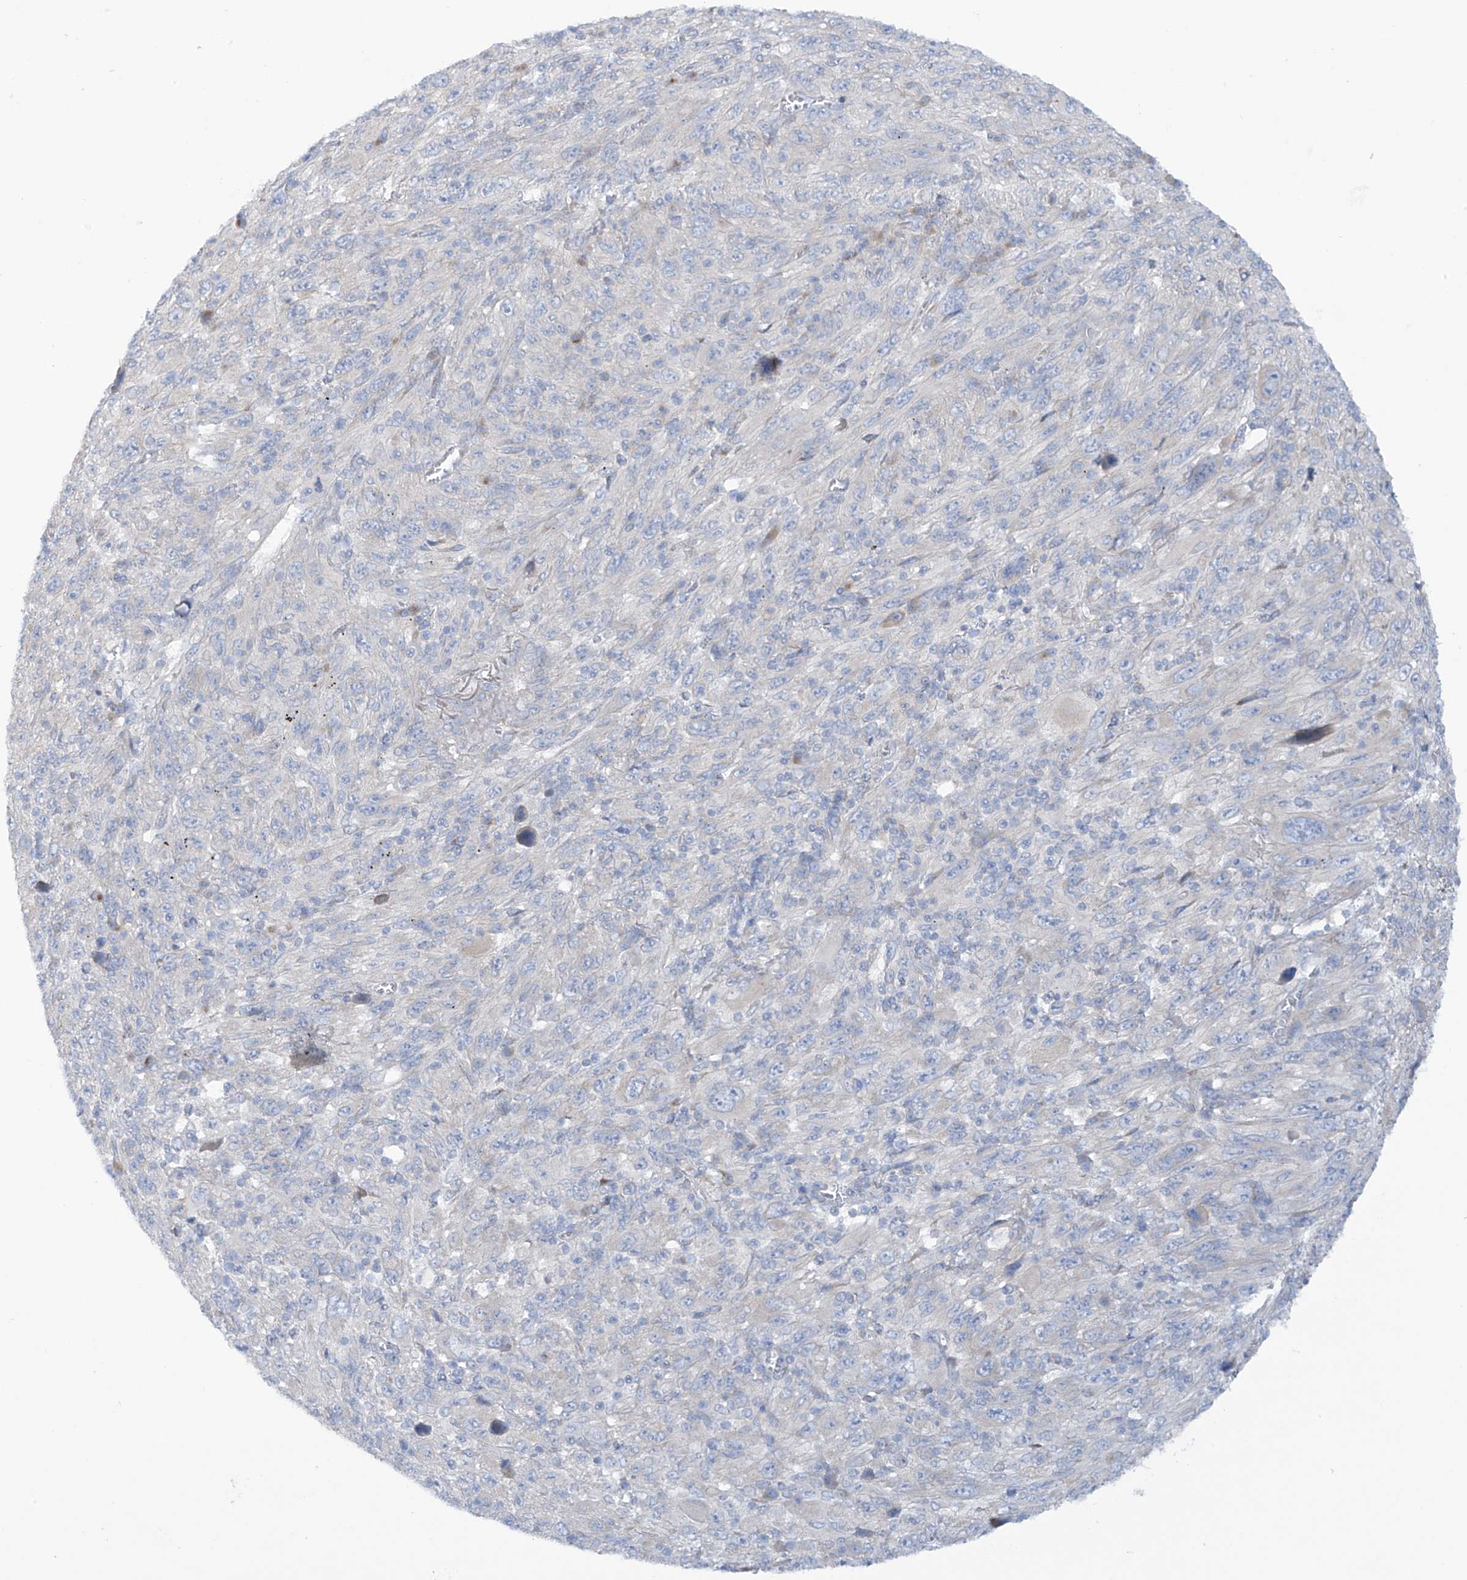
{"staining": {"intensity": "negative", "quantity": "none", "location": "none"}, "tissue": "melanoma", "cell_type": "Tumor cells", "image_type": "cancer", "snomed": [{"axis": "morphology", "description": "Malignant melanoma, Metastatic site"}, {"axis": "topography", "description": "Skin"}], "caption": "A photomicrograph of human melanoma is negative for staining in tumor cells.", "gene": "TRMT2B", "patient": {"sex": "female", "age": 56}}